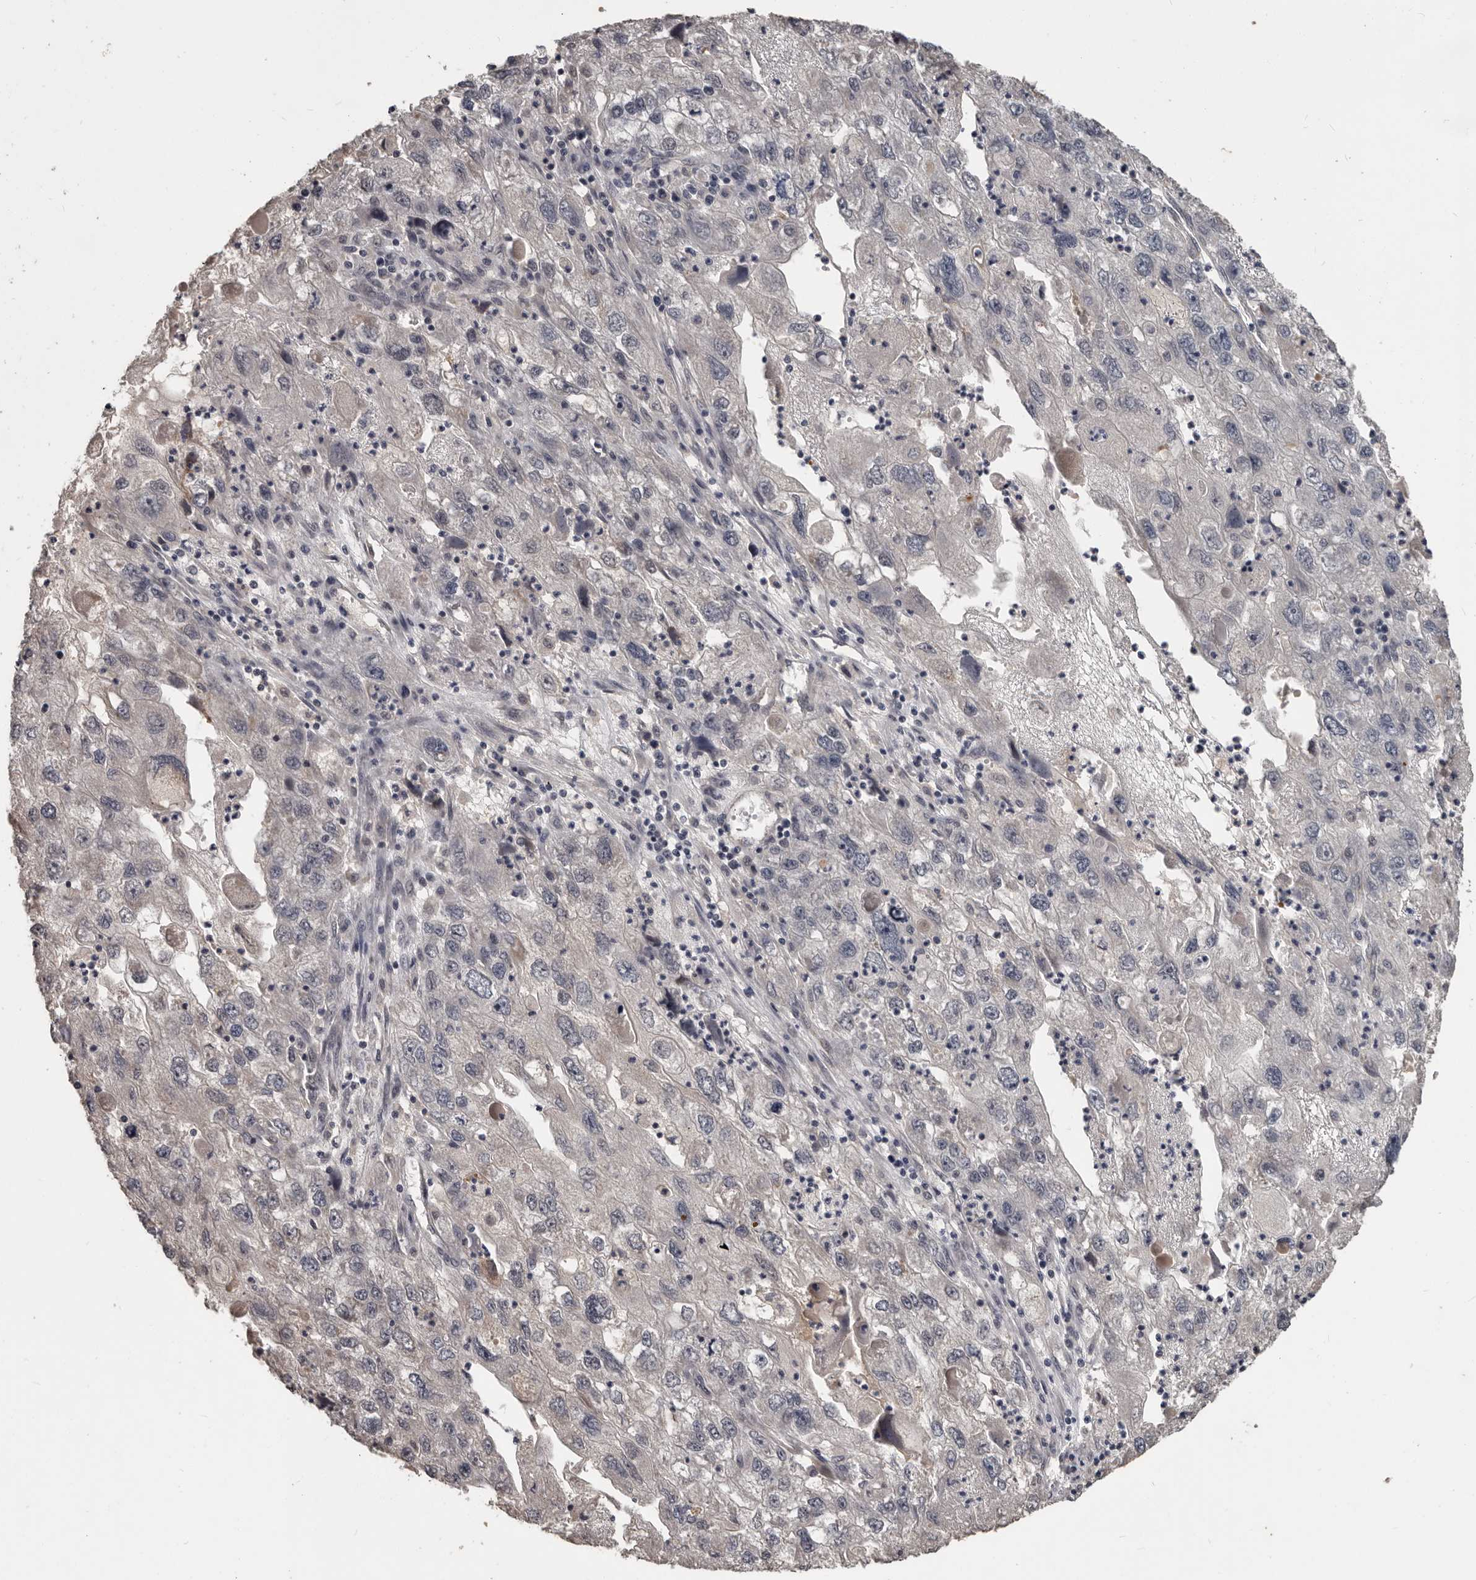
{"staining": {"intensity": "weak", "quantity": "<25%", "location": "nuclear"}, "tissue": "endometrial cancer", "cell_type": "Tumor cells", "image_type": "cancer", "snomed": [{"axis": "morphology", "description": "Adenocarcinoma, NOS"}, {"axis": "topography", "description": "Endometrium"}], "caption": "IHC of human endometrial adenocarcinoma exhibits no staining in tumor cells.", "gene": "ZFP14", "patient": {"sex": "female", "age": 49}}